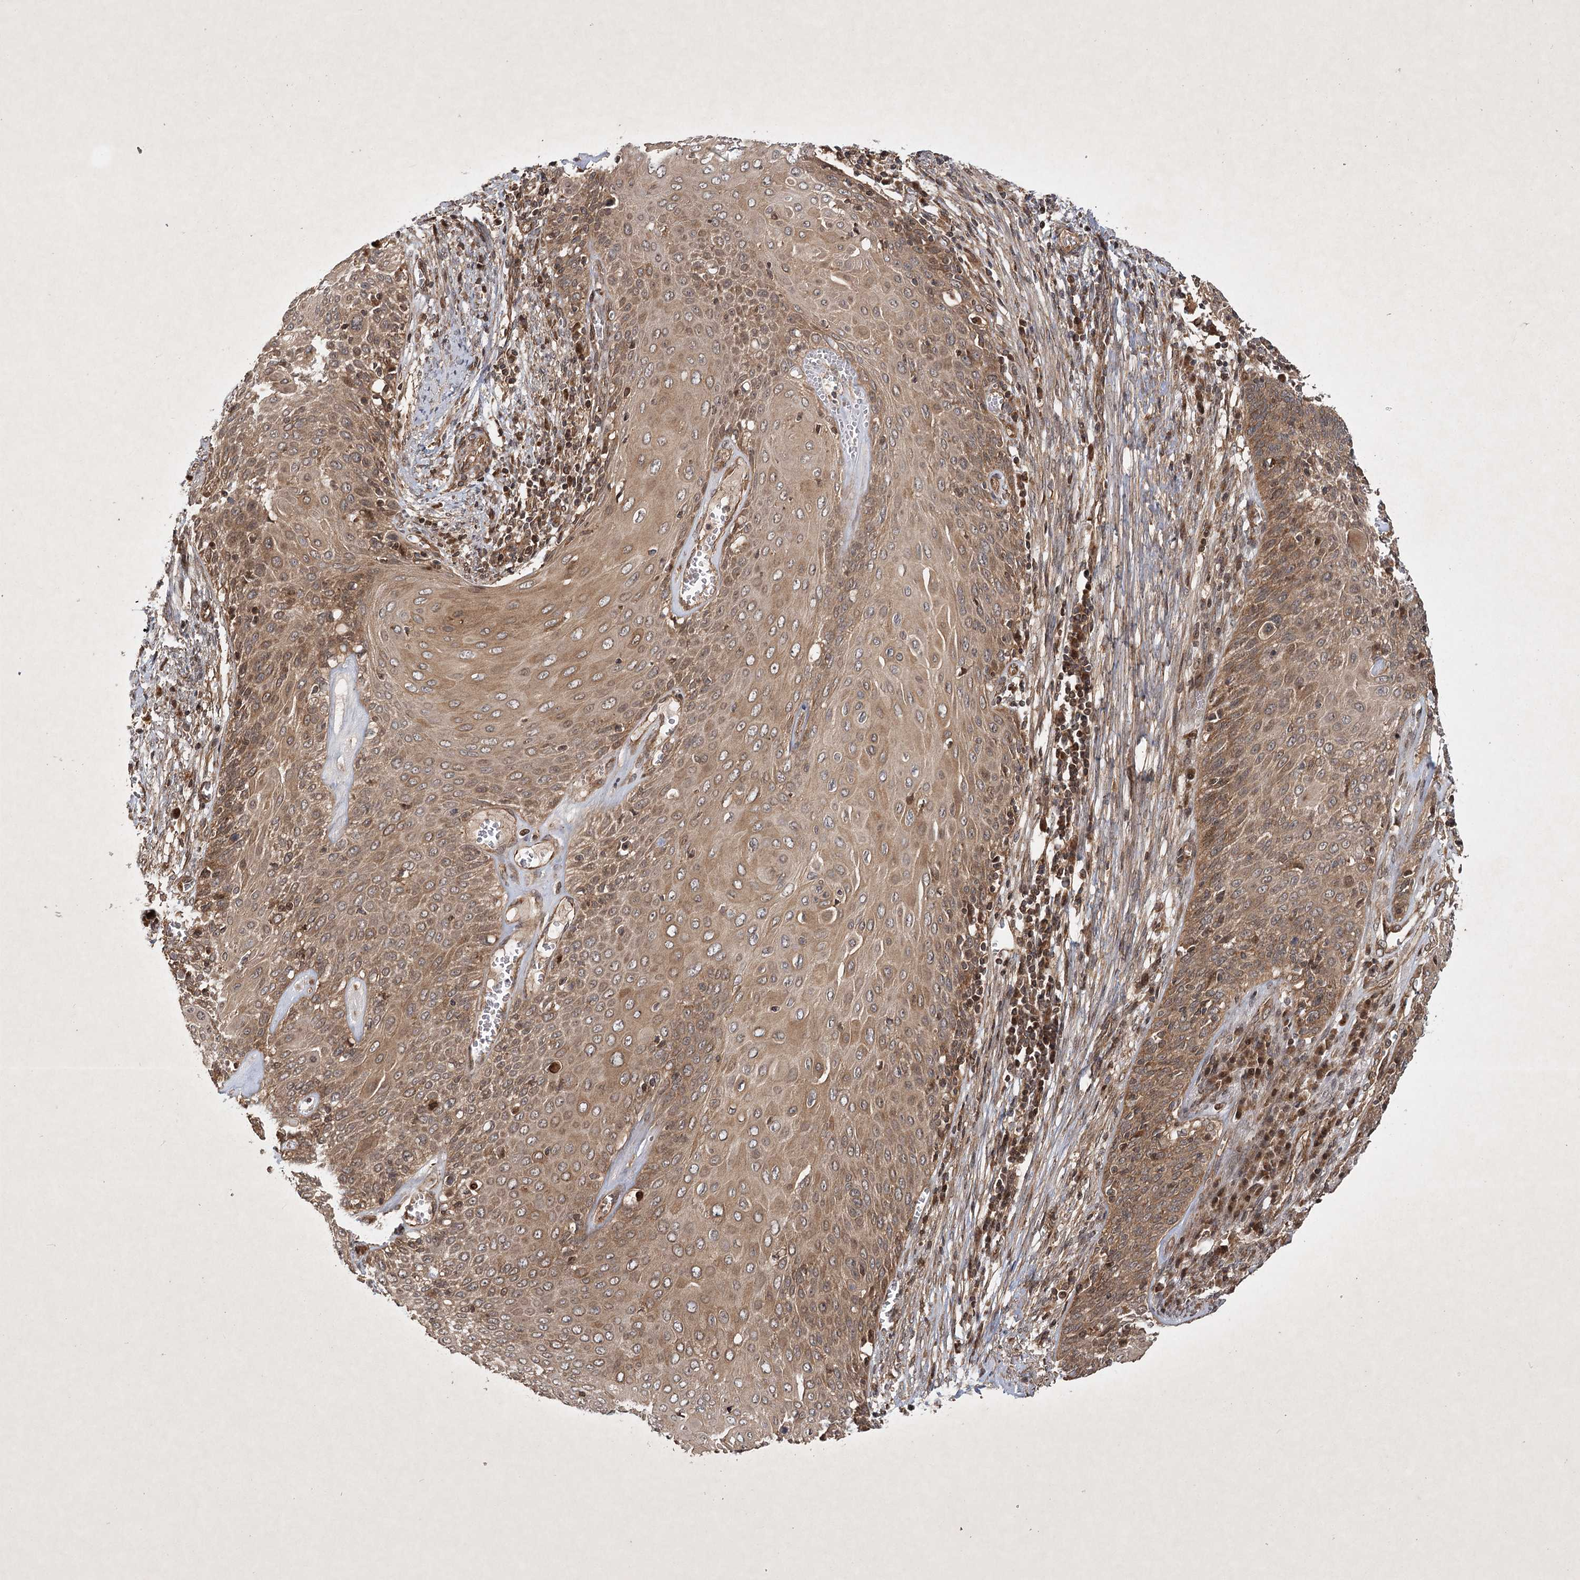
{"staining": {"intensity": "moderate", "quantity": ">75%", "location": "cytoplasmic/membranous"}, "tissue": "cervical cancer", "cell_type": "Tumor cells", "image_type": "cancer", "snomed": [{"axis": "morphology", "description": "Squamous cell carcinoma, NOS"}, {"axis": "topography", "description": "Cervix"}], "caption": "Brown immunohistochemical staining in cervical cancer (squamous cell carcinoma) displays moderate cytoplasmic/membranous expression in approximately >75% of tumor cells. (DAB (3,3'-diaminobenzidine) IHC with brightfield microscopy, high magnification).", "gene": "INSIG2", "patient": {"sex": "female", "age": 39}}